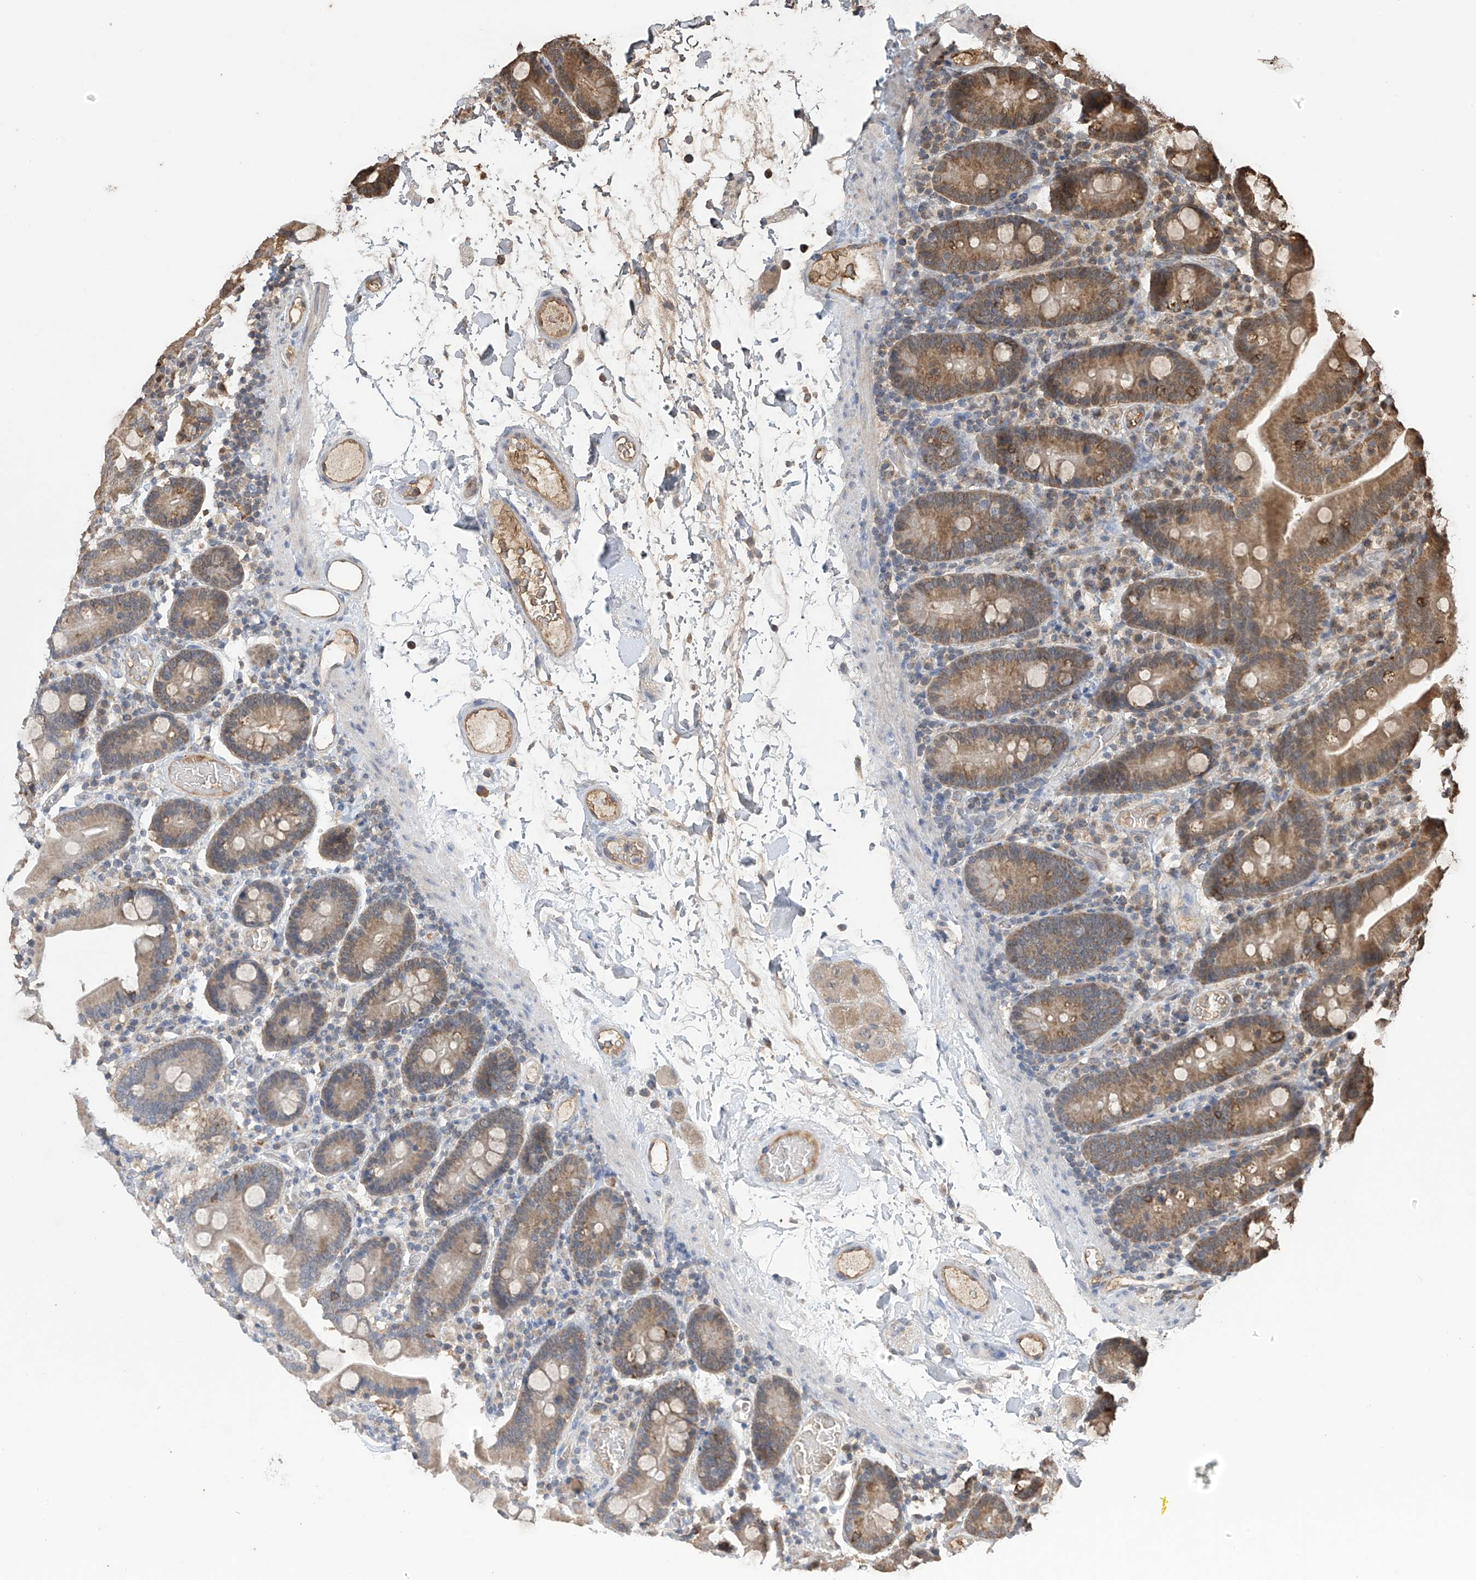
{"staining": {"intensity": "moderate", "quantity": ">75%", "location": "cytoplasmic/membranous"}, "tissue": "duodenum", "cell_type": "Glandular cells", "image_type": "normal", "snomed": [{"axis": "morphology", "description": "Normal tissue, NOS"}, {"axis": "topography", "description": "Duodenum"}], "caption": "IHC of normal duodenum demonstrates medium levels of moderate cytoplasmic/membranous expression in about >75% of glandular cells. Nuclei are stained in blue.", "gene": "PNPT1", "patient": {"sex": "male", "age": 55}}